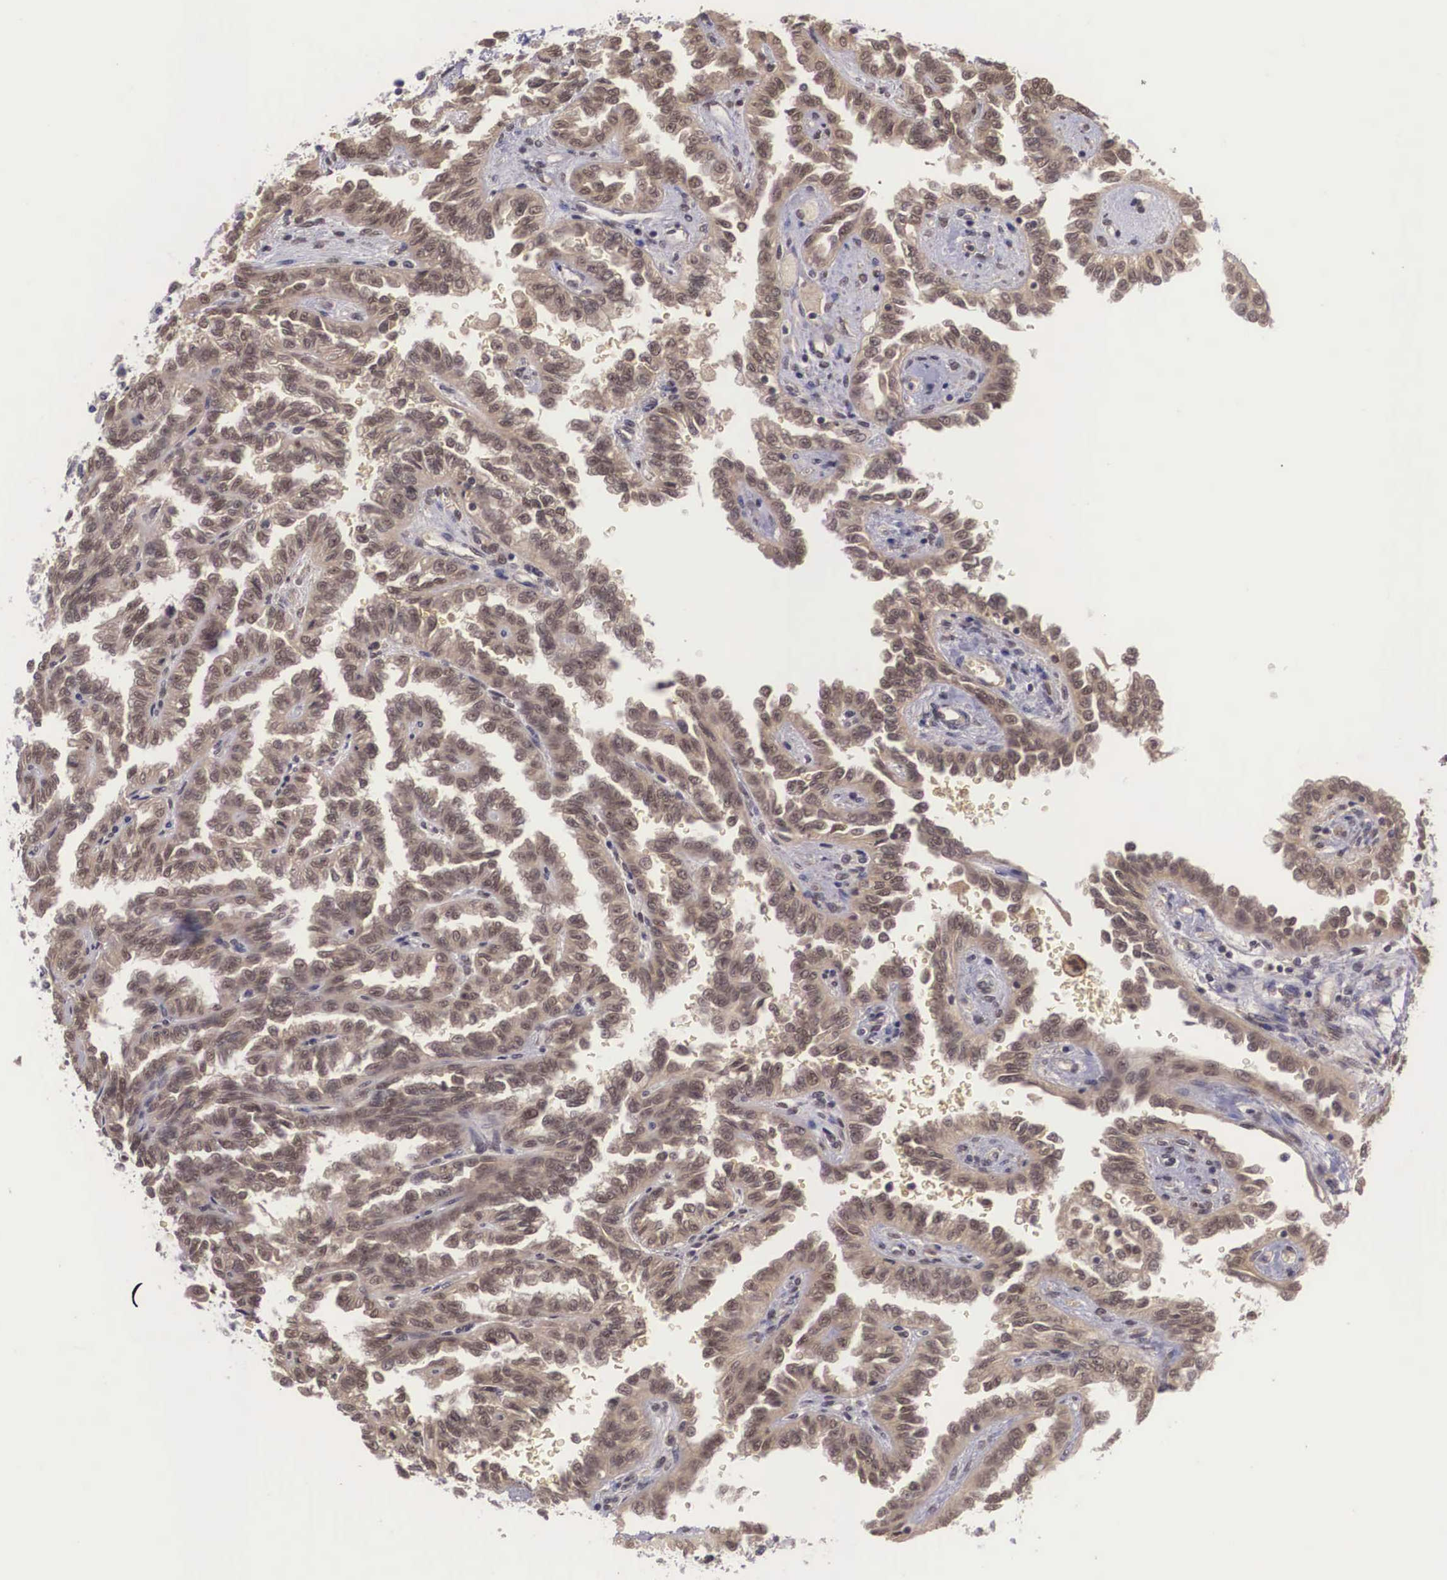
{"staining": {"intensity": "moderate", "quantity": ">75%", "location": "cytoplasmic/membranous"}, "tissue": "renal cancer", "cell_type": "Tumor cells", "image_type": "cancer", "snomed": [{"axis": "morphology", "description": "Inflammation, NOS"}, {"axis": "morphology", "description": "Adenocarcinoma, NOS"}, {"axis": "topography", "description": "Kidney"}], "caption": "Moderate cytoplasmic/membranous expression for a protein is identified in about >75% of tumor cells of renal cancer using immunohistochemistry (IHC).", "gene": "VASH1", "patient": {"sex": "male", "age": 68}}